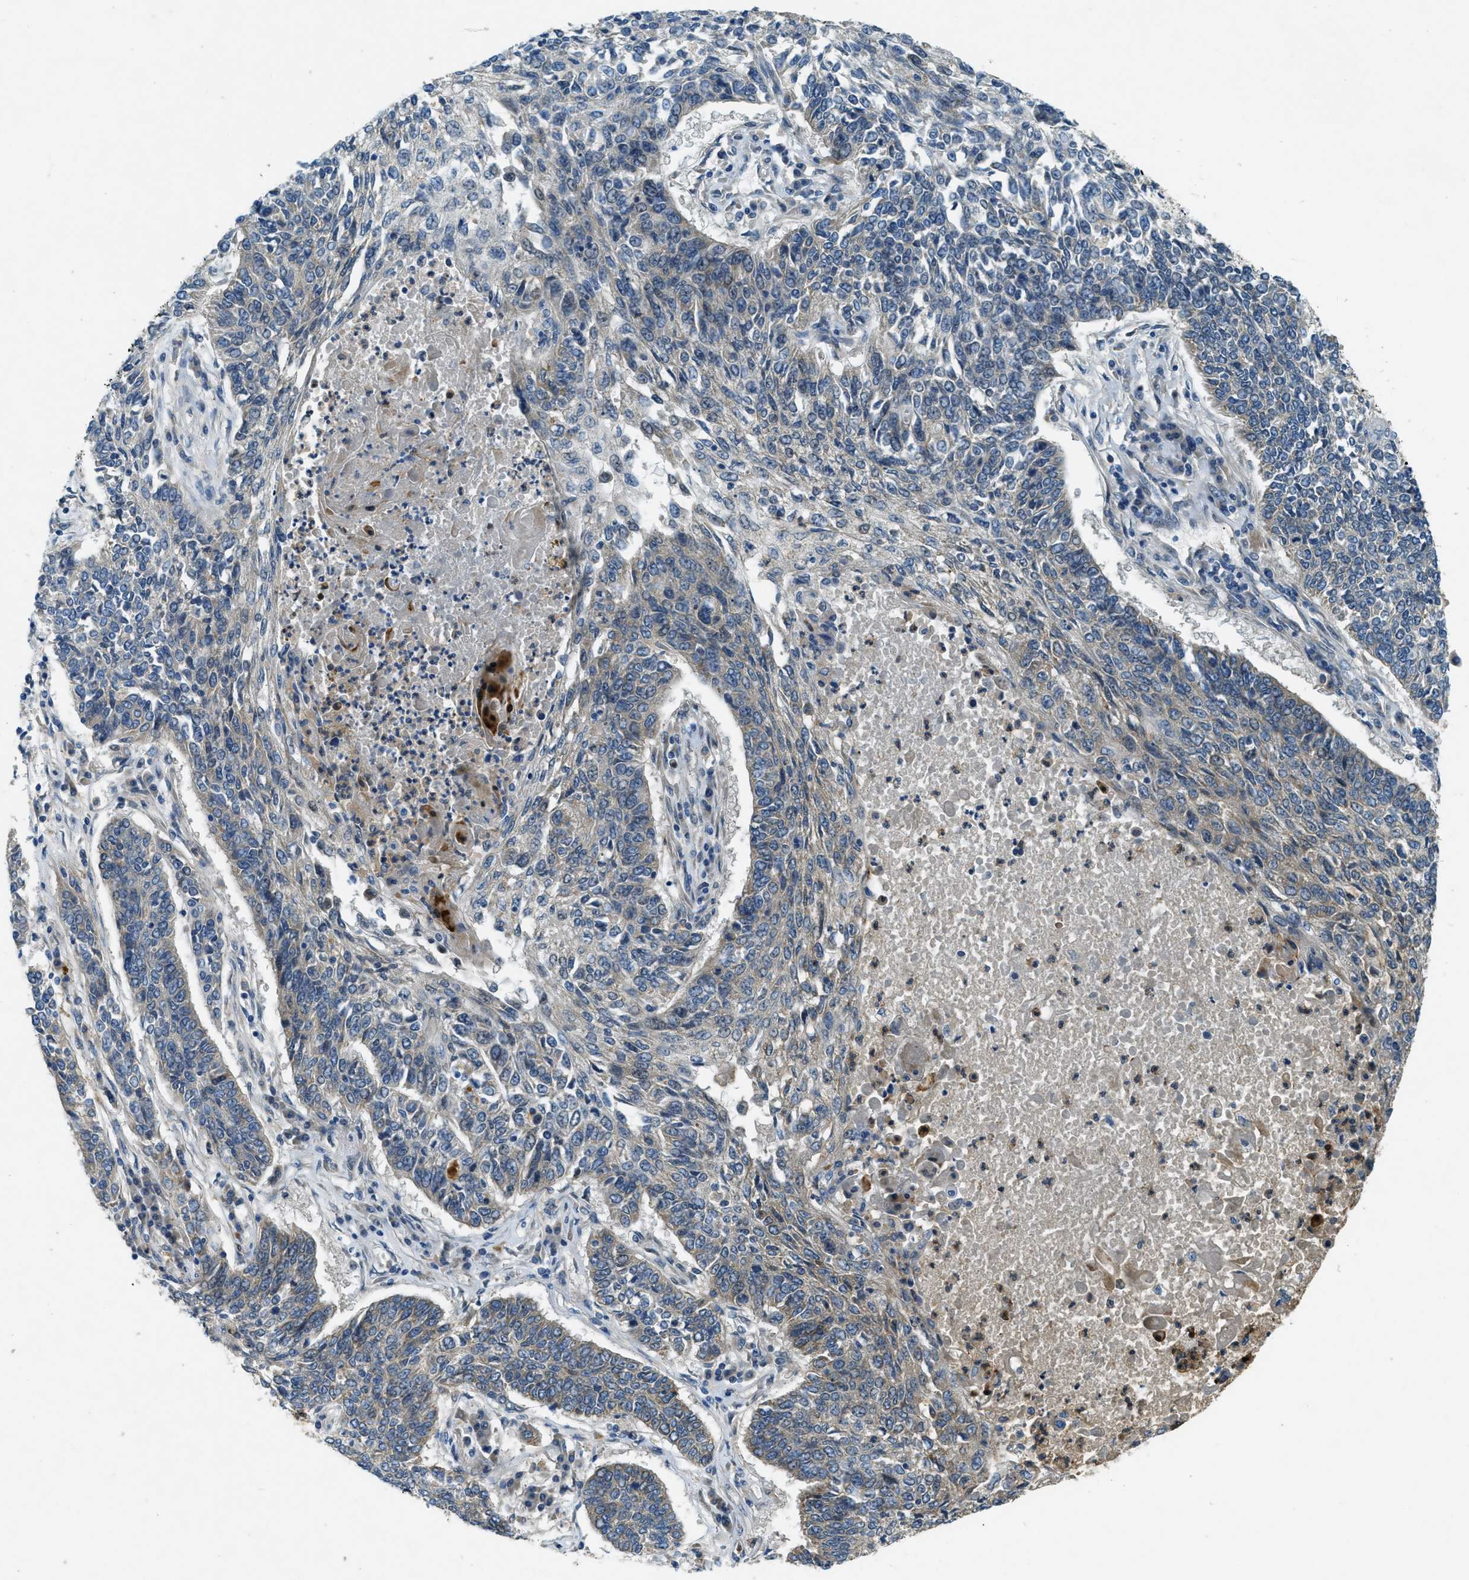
{"staining": {"intensity": "weak", "quantity": "25%-75%", "location": "cytoplasmic/membranous"}, "tissue": "lung cancer", "cell_type": "Tumor cells", "image_type": "cancer", "snomed": [{"axis": "morphology", "description": "Normal tissue, NOS"}, {"axis": "morphology", "description": "Squamous cell carcinoma, NOS"}, {"axis": "topography", "description": "Cartilage tissue"}, {"axis": "topography", "description": "Bronchus"}, {"axis": "topography", "description": "Lung"}], "caption": "Immunohistochemistry (DAB) staining of human lung squamous cell carcinoma shows weak cytoplasmic/membranous protein expression in approximately 25%-75% of tumor cells. (IHC, brightfield microscopy, high magnification).", "gene": "SNX14", "patient": {"sex": "female", "age": 49}}